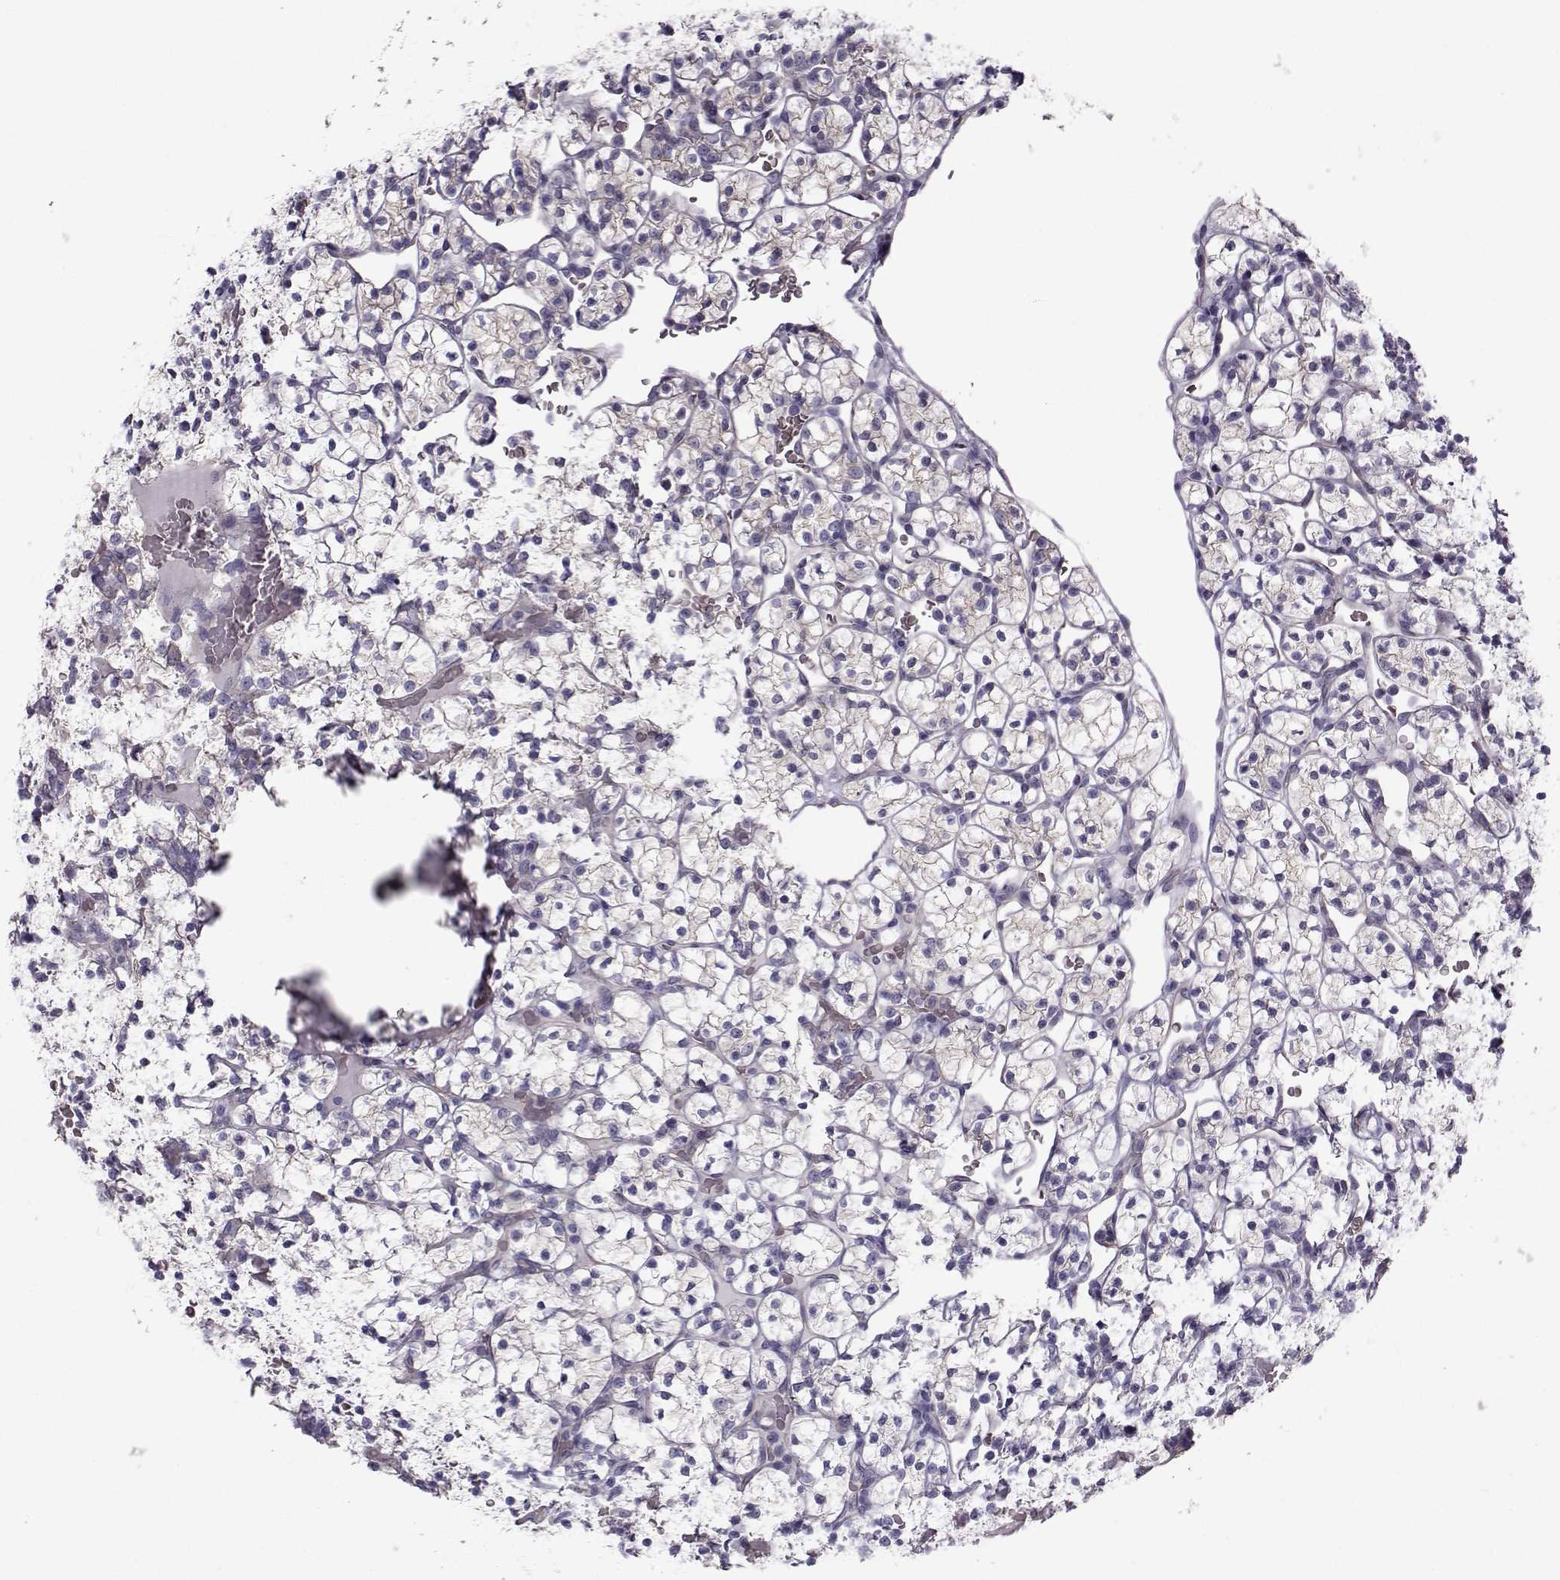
{"staining": {"intensity": "weak", "quantity": "25%-75%", "location": "cytoplasmic/membranous"}, "tissue": "renal cancer", "cell_type": "Tumor cells", "image_type": "cancer", "snomed": [{"axis": "morphology", "description": "Adenocarcinoma, NOS"}, {"axis": "topography", "description": "Kidney"}], "caption": "Immunohistochemistry of renal cancer shows low levels of weak cytoplasmic/membranous staining in approximately 25%-75% of tumor cells.", "gene": "QPCT", "patient": {"sex": "female", "age": 89}}